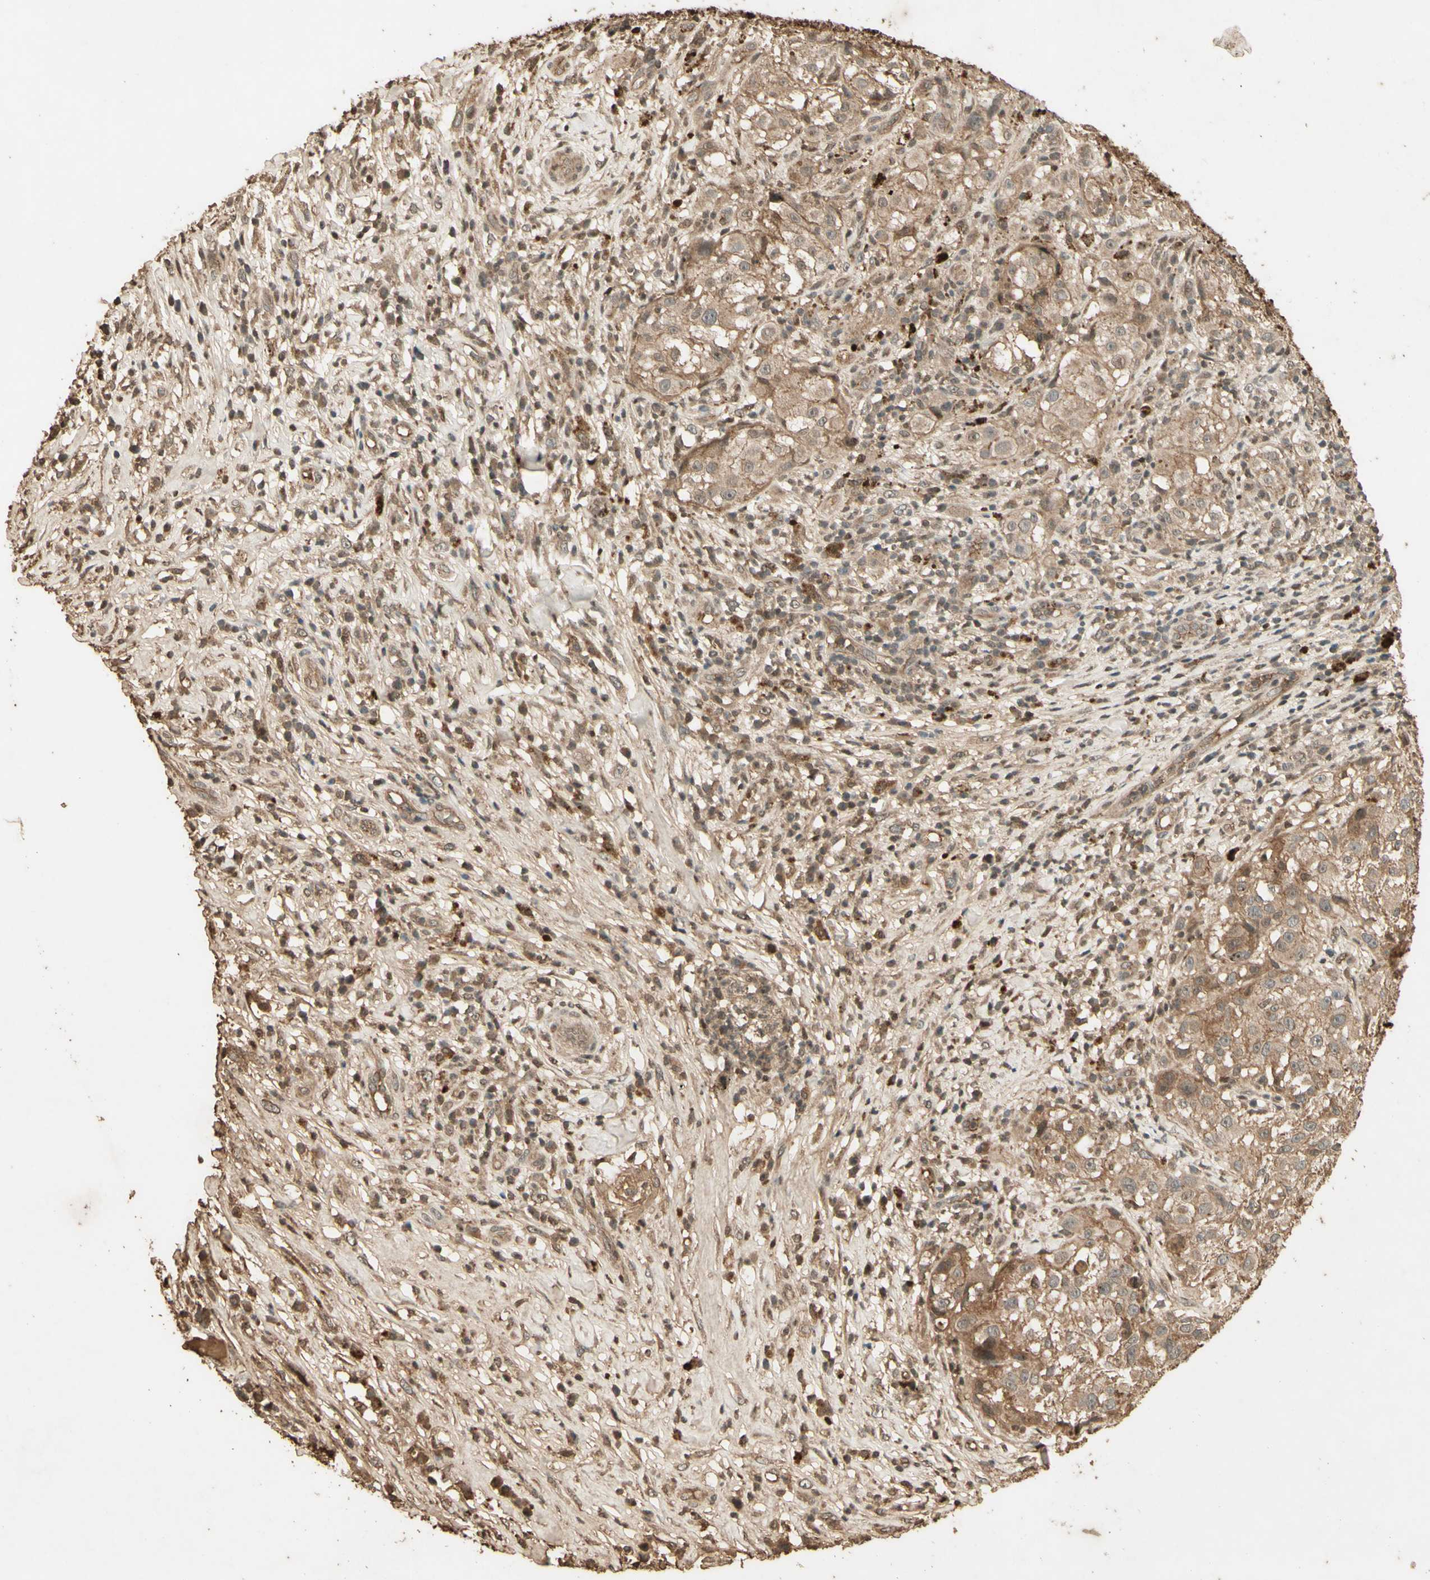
{"staining": {"intensity": "moderate", "quantity": ">75%", "location": "cytoplasmic/membranous"}, "tissue": "melanoma", "cell_type": "Tumor cells", "image_type": "cancer", "snomed": [{"axis": "morphology", "description": "Necrosis, NOS"}, {"axis": "morphology", "description": "Malignant melanoma, NOS"}, {"axis": "topography", "description": "Skin"}], "caption": "Human melanoma stained for a protein (brown) shows moderate cytoplasmic/membranous positive expression in approximately >75% of tumor cells.", "gene": "SMAD9", "patient": {"sex": "female", "age": 87}}